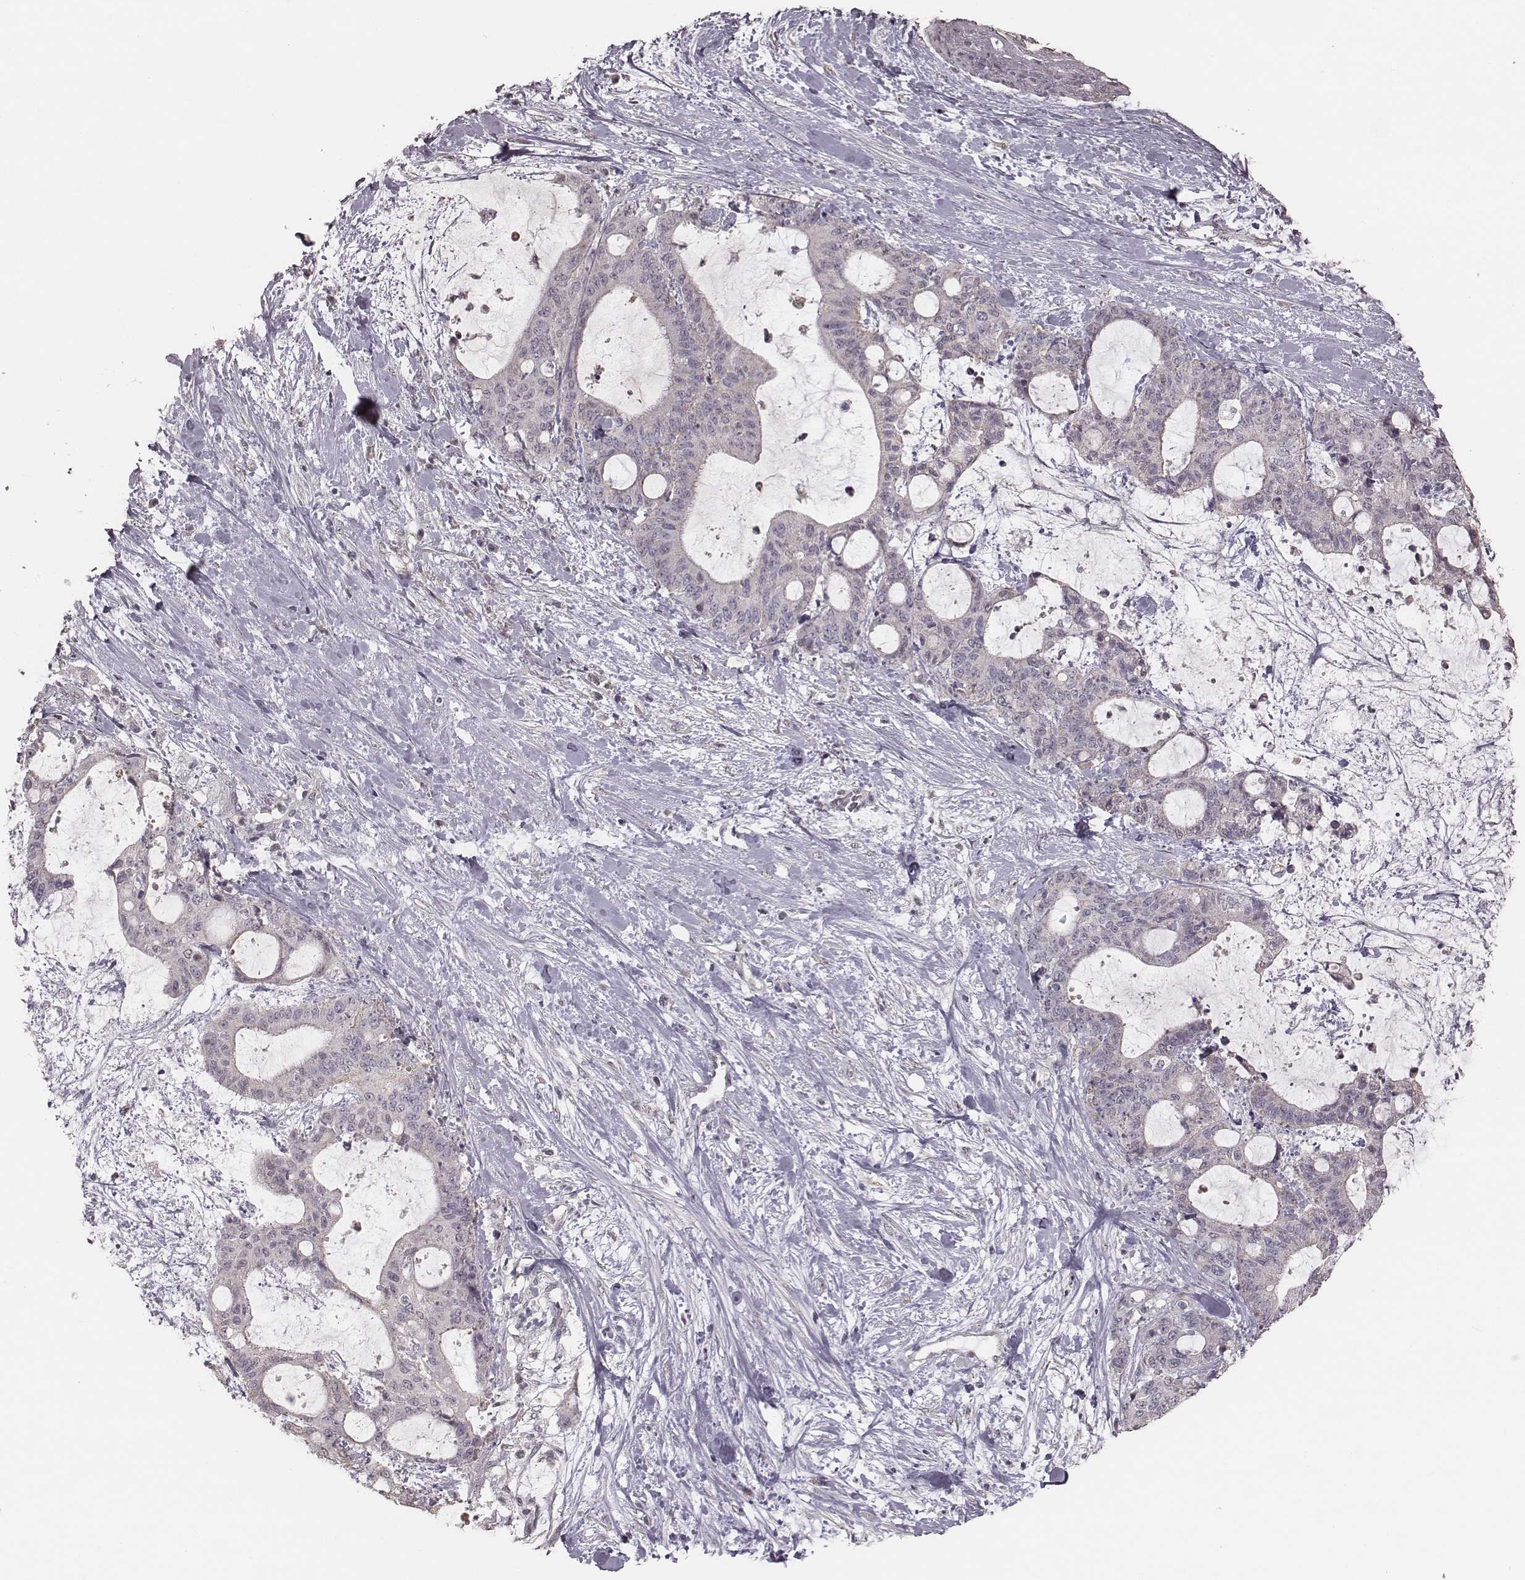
{"staining": {"intensity": "negative", "quantity": "none", "location": "none"}, "tissue": "liver cancer", "cell_type": "Tumor cells", "image_type": "cancer", "snomed": [{"axis": "morphology", "description": "Cholangiocarcinoma"}, {"axis": "topography", "description": "Liver"}], "caption": "Liver cancer (cholangiocarcinoma) was stained to show a protein in brown. There is no significant staining in tumor cells.", "gene": "SLC7A4", "patient": {"sex": "female", "age": 73}}